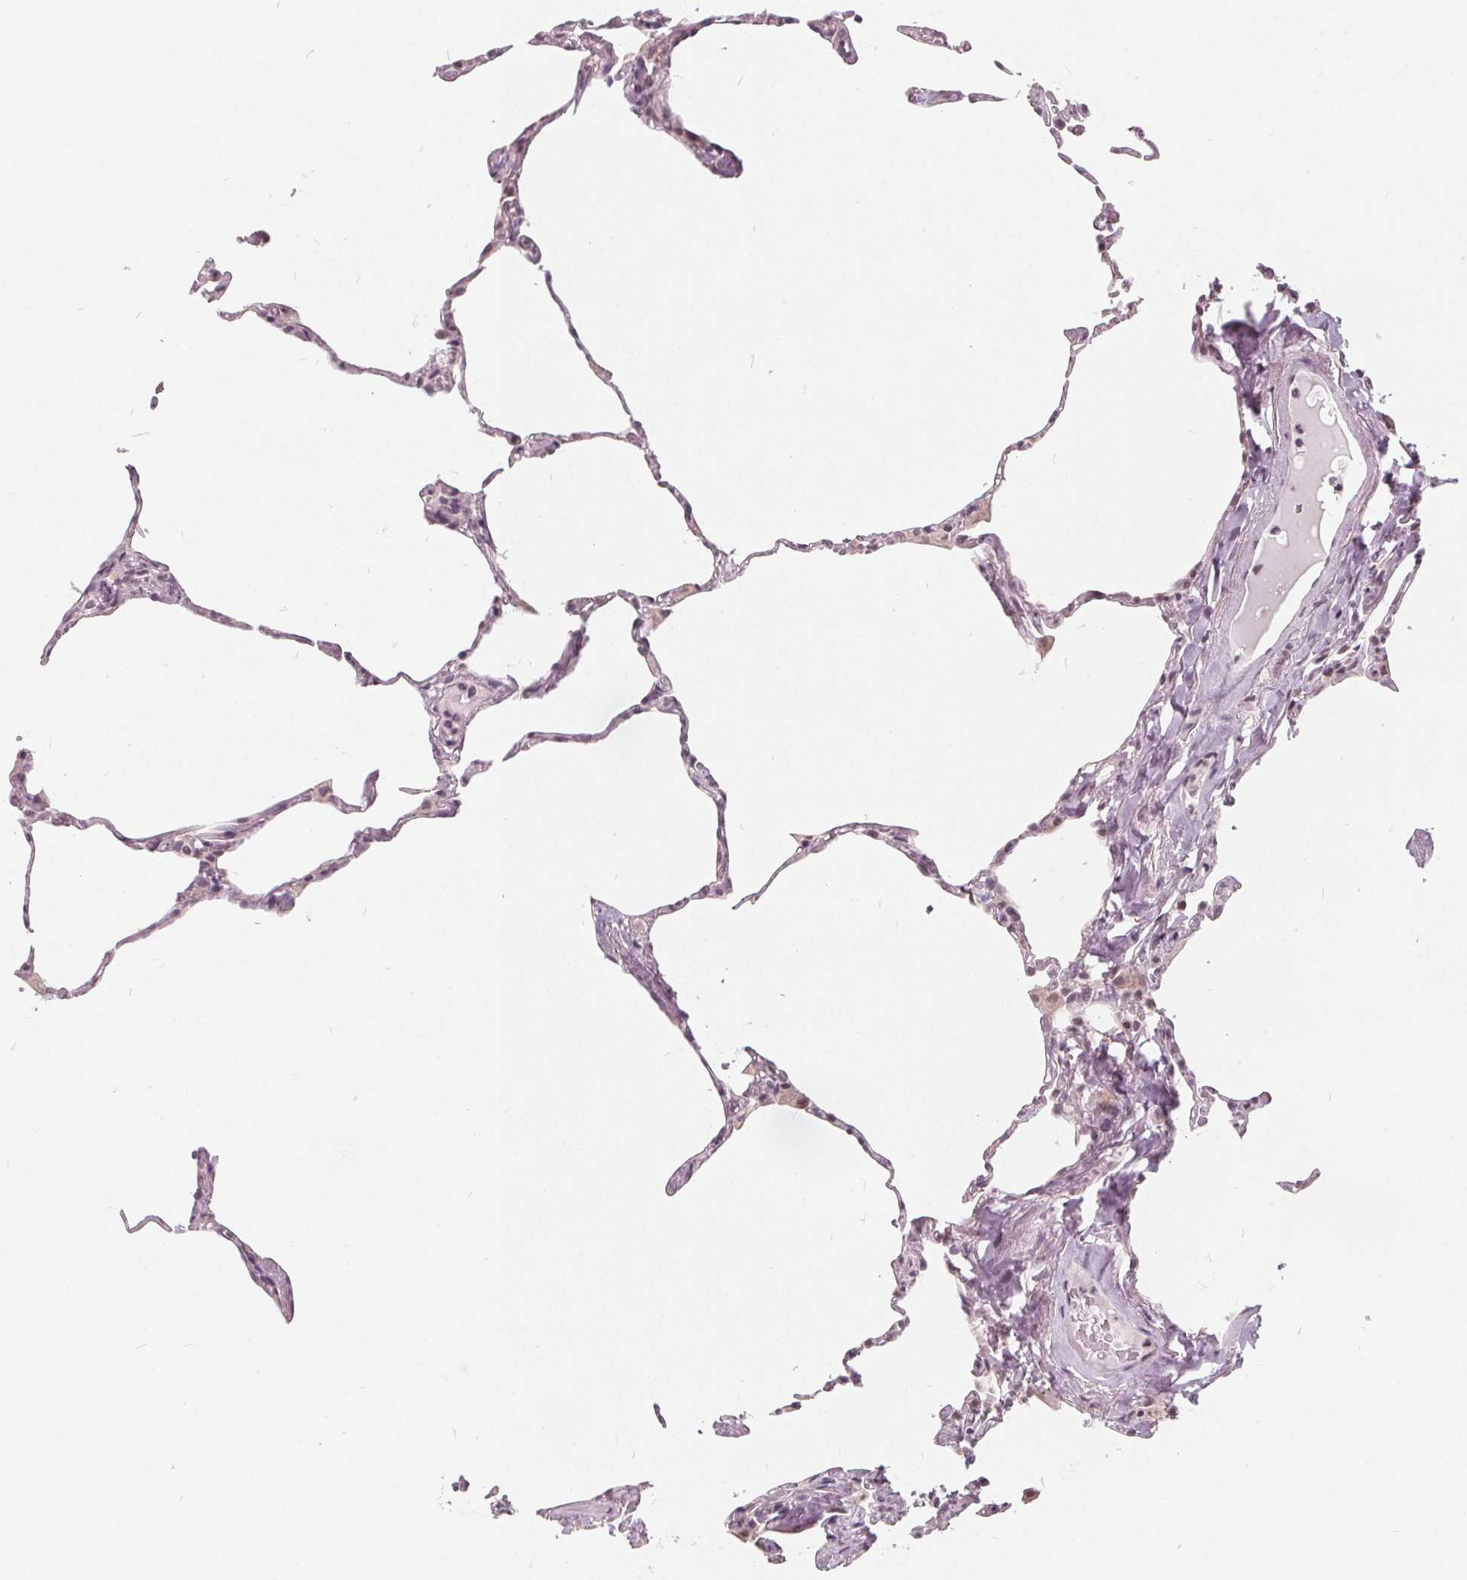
{"staining": {"intensity": "moderate", "quantity": "<25%", "location": "nuclear"}, "tissue": "lung", "cell_type": "Alveolar cells", "image_type": "normal", "snomed": [{"axis": "morphology", "description": "Normal tissue, NOS"}, {"axis": "topography", "description": "Lung"}], "caption": "Immunohistochemistry (IHC) (DAB) staining of normal human lung shows moderate nuclear protein expression in about <25% of alveolar cells. (DAB = brown stain, brightfield microscopy at high magnification).", "gene": "NUP210L", "patient": {"sex": "male", "age": 65}}